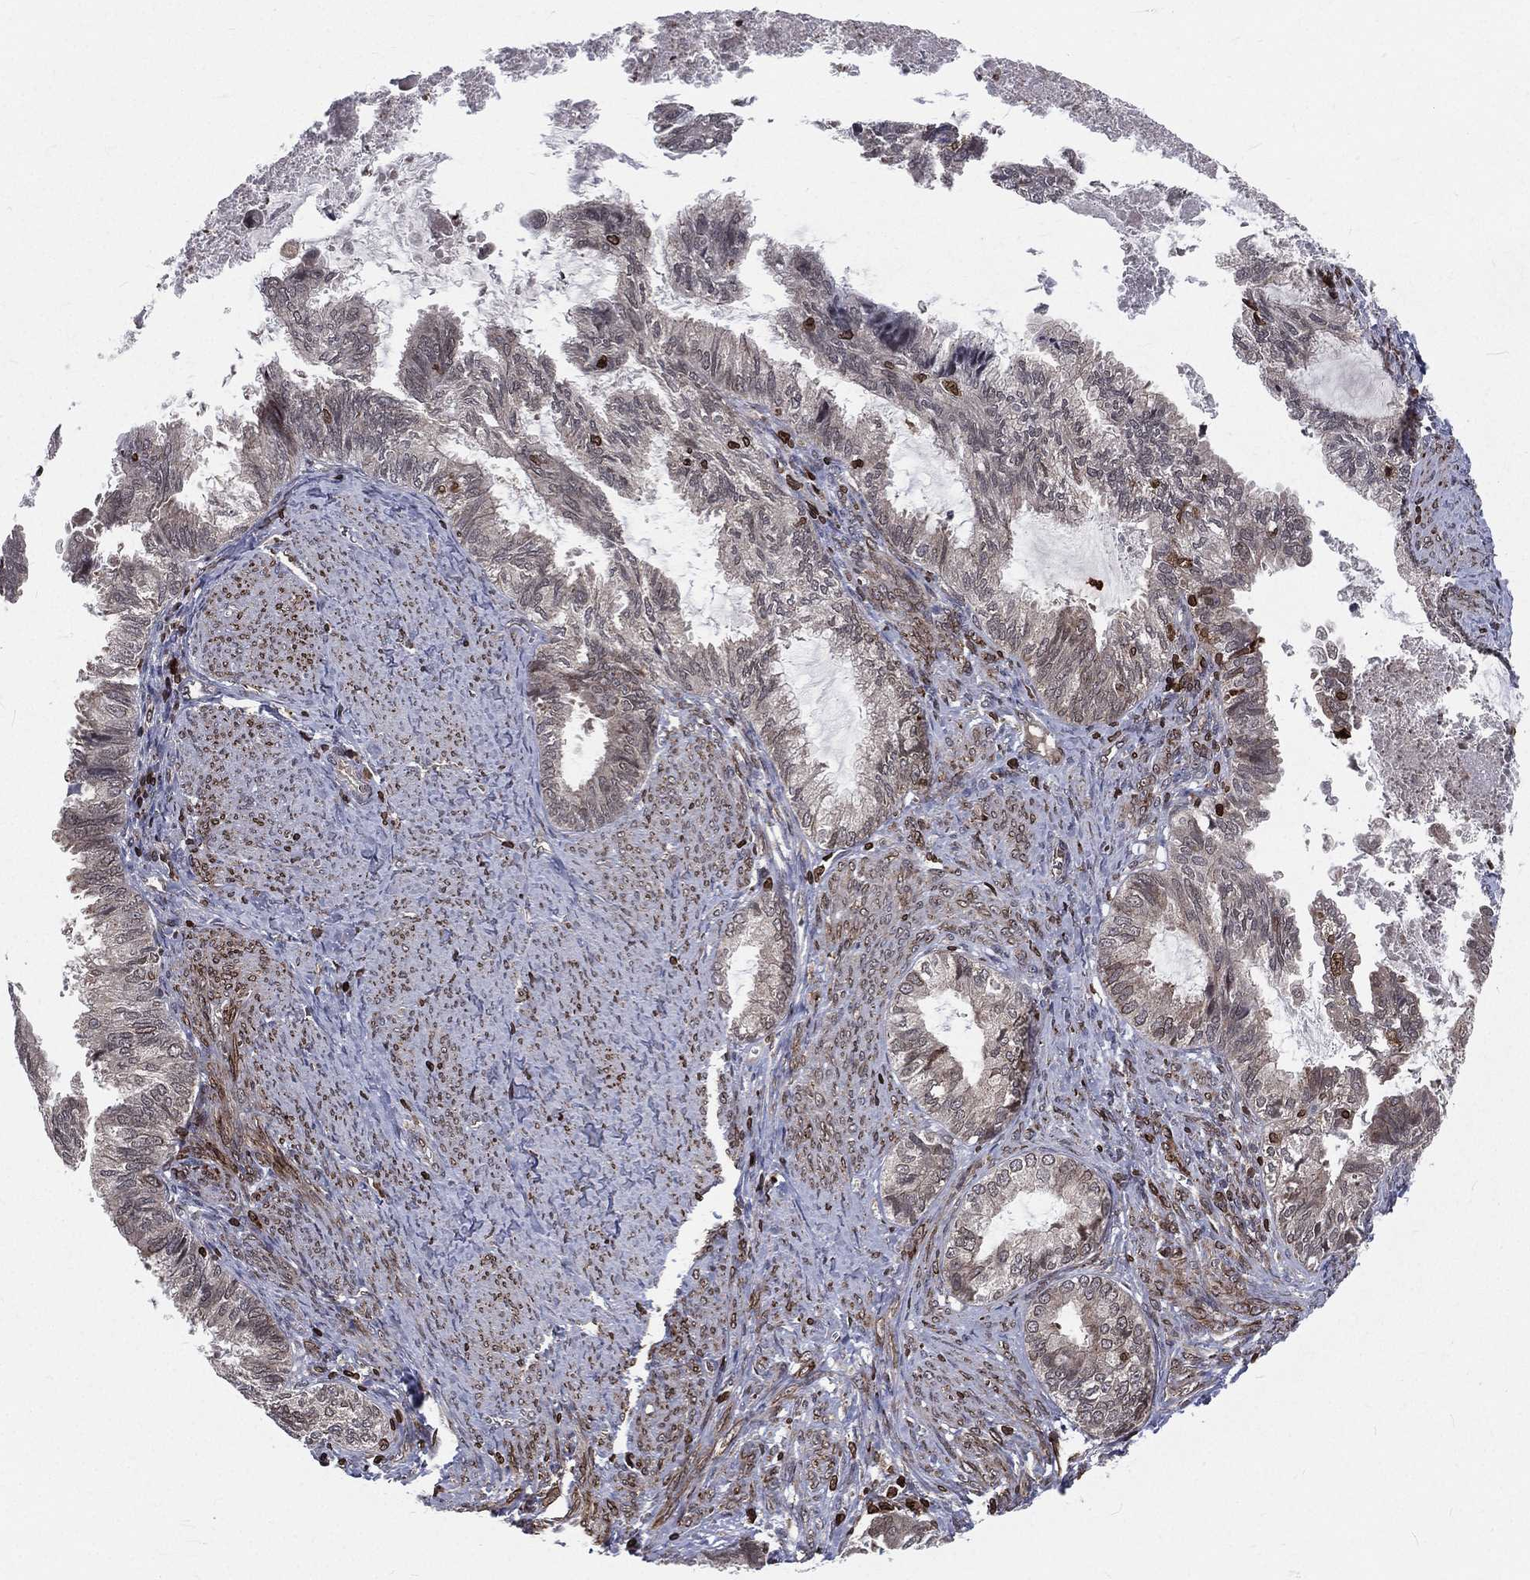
{"staining": {"intensity": "negative", "quantity": "none", "location": "none"}, "tissue": "endometrial cancer", "cell_type": "Tumor cells", "image_type": "cancer", "snomed": [{"axis": "morphology", "description": "Adenocarcinoma, NOS"}, {"axis": "topography", "description": "Endometrium"}], "caption": "DAB immunohistochemical staining of endometrial cancer (adenocarcinoma) demonstrates no significant positivity in tumor cells.", "gene": "LBR", "patient": {"sex": "female", "age": 86}}